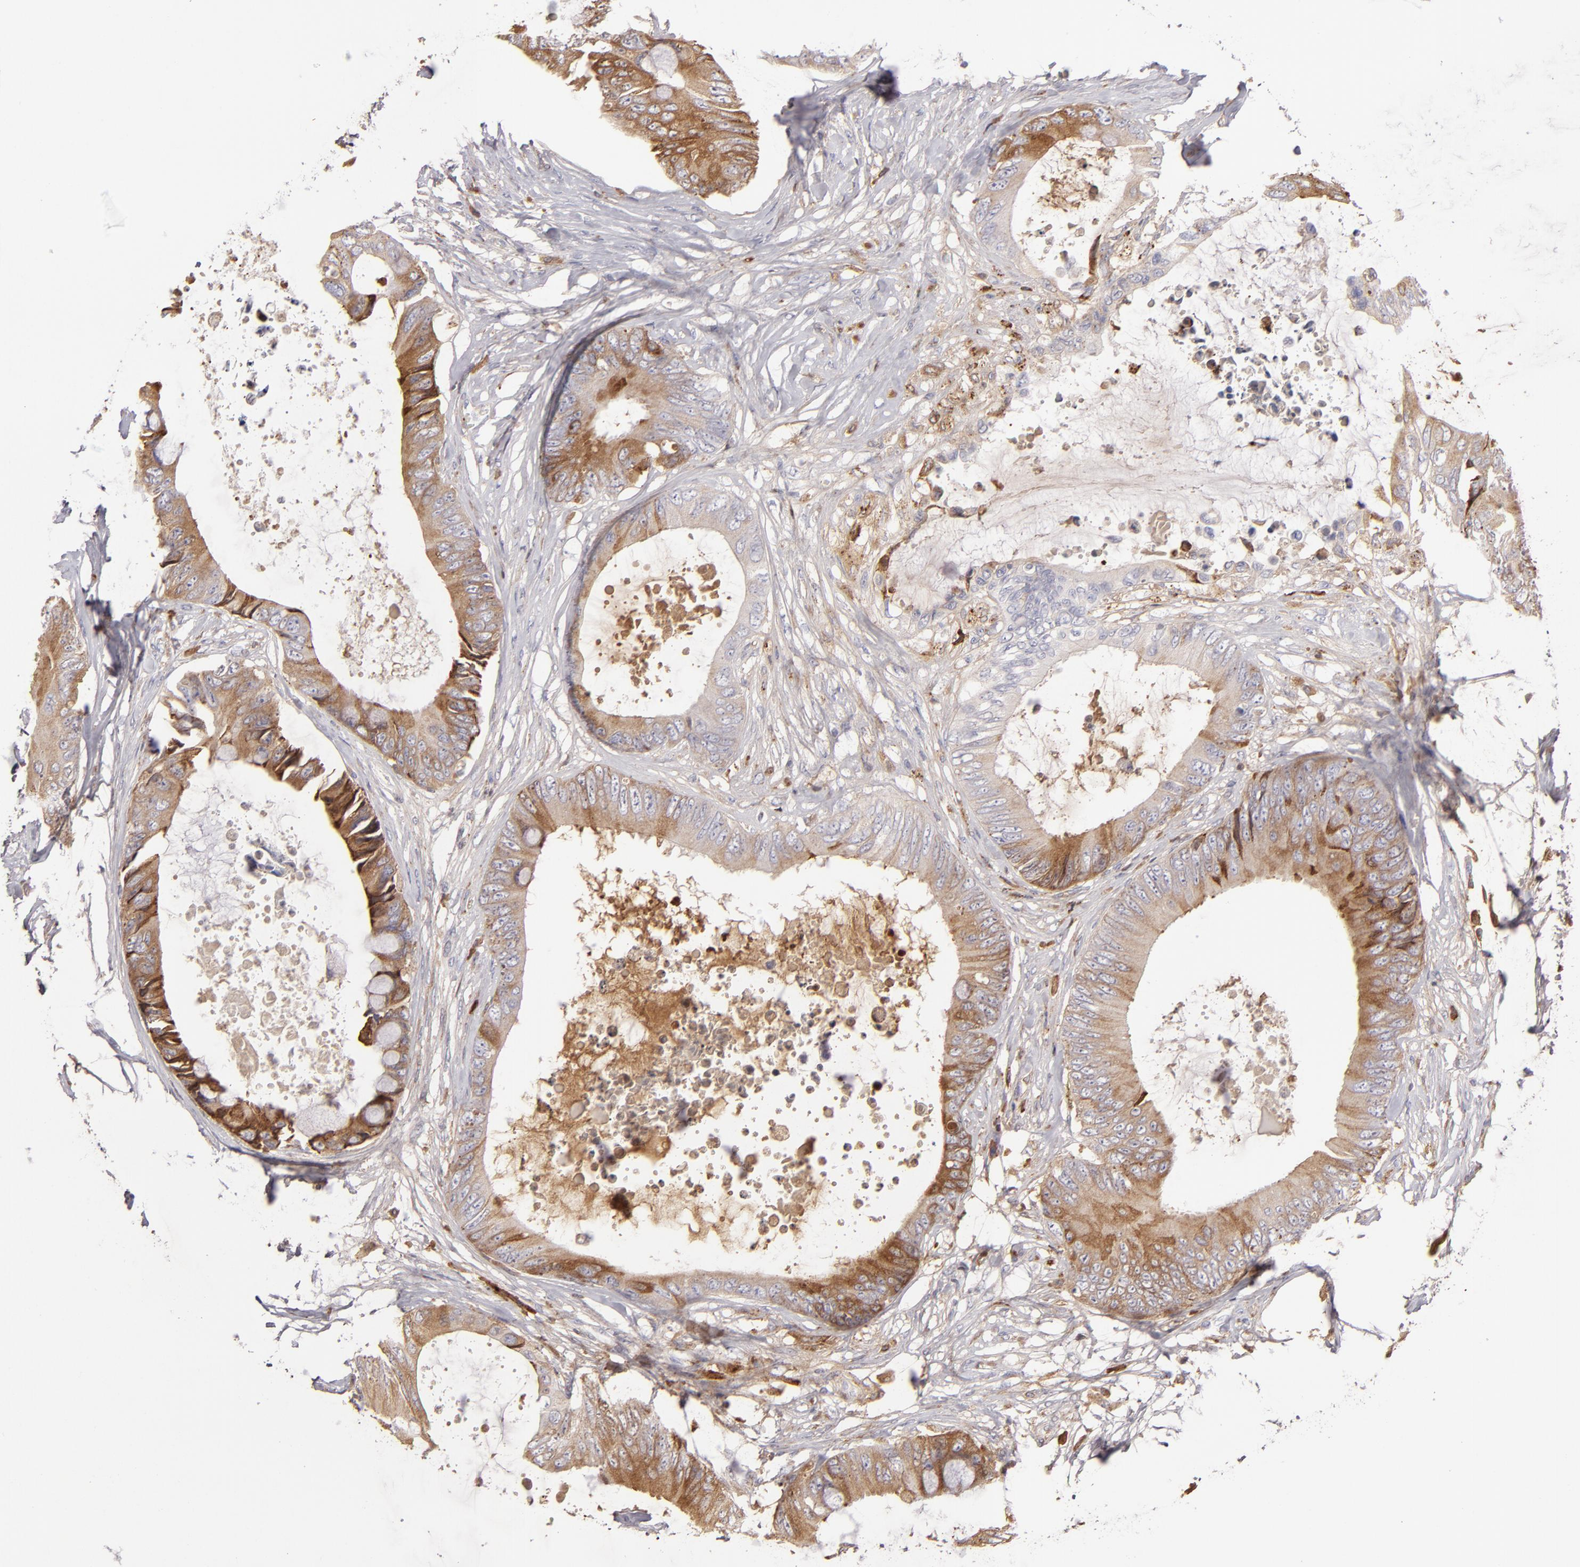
{"staining": {"intensity": "moderate", "quantity": ">75%", "location": "cytoplasmic/membranous"}, "tissue": "colorectal cancer", "cell_type": "Tumor cells", "image_type": "cancer", "snomed": [{"axis": "morphology", "description": "Normal tissue, NOS"}, {"axis": "morphology", "description": "Adenocarcinoma, NOS"}, {"axis": "topography", "description": "Rectum"}, {"axis": "topography", "description": "Peripheral nerve tissue"}], "caption": "Approximately >75% of tumor cells in colorectal cancer (adenocarcinoma) display moderate cytoplasmic/membranous protein positivity as visualized by brown immunohistochemical staining.", "gene": "CFB", "patient": {"sex": "female", "age": 77}}